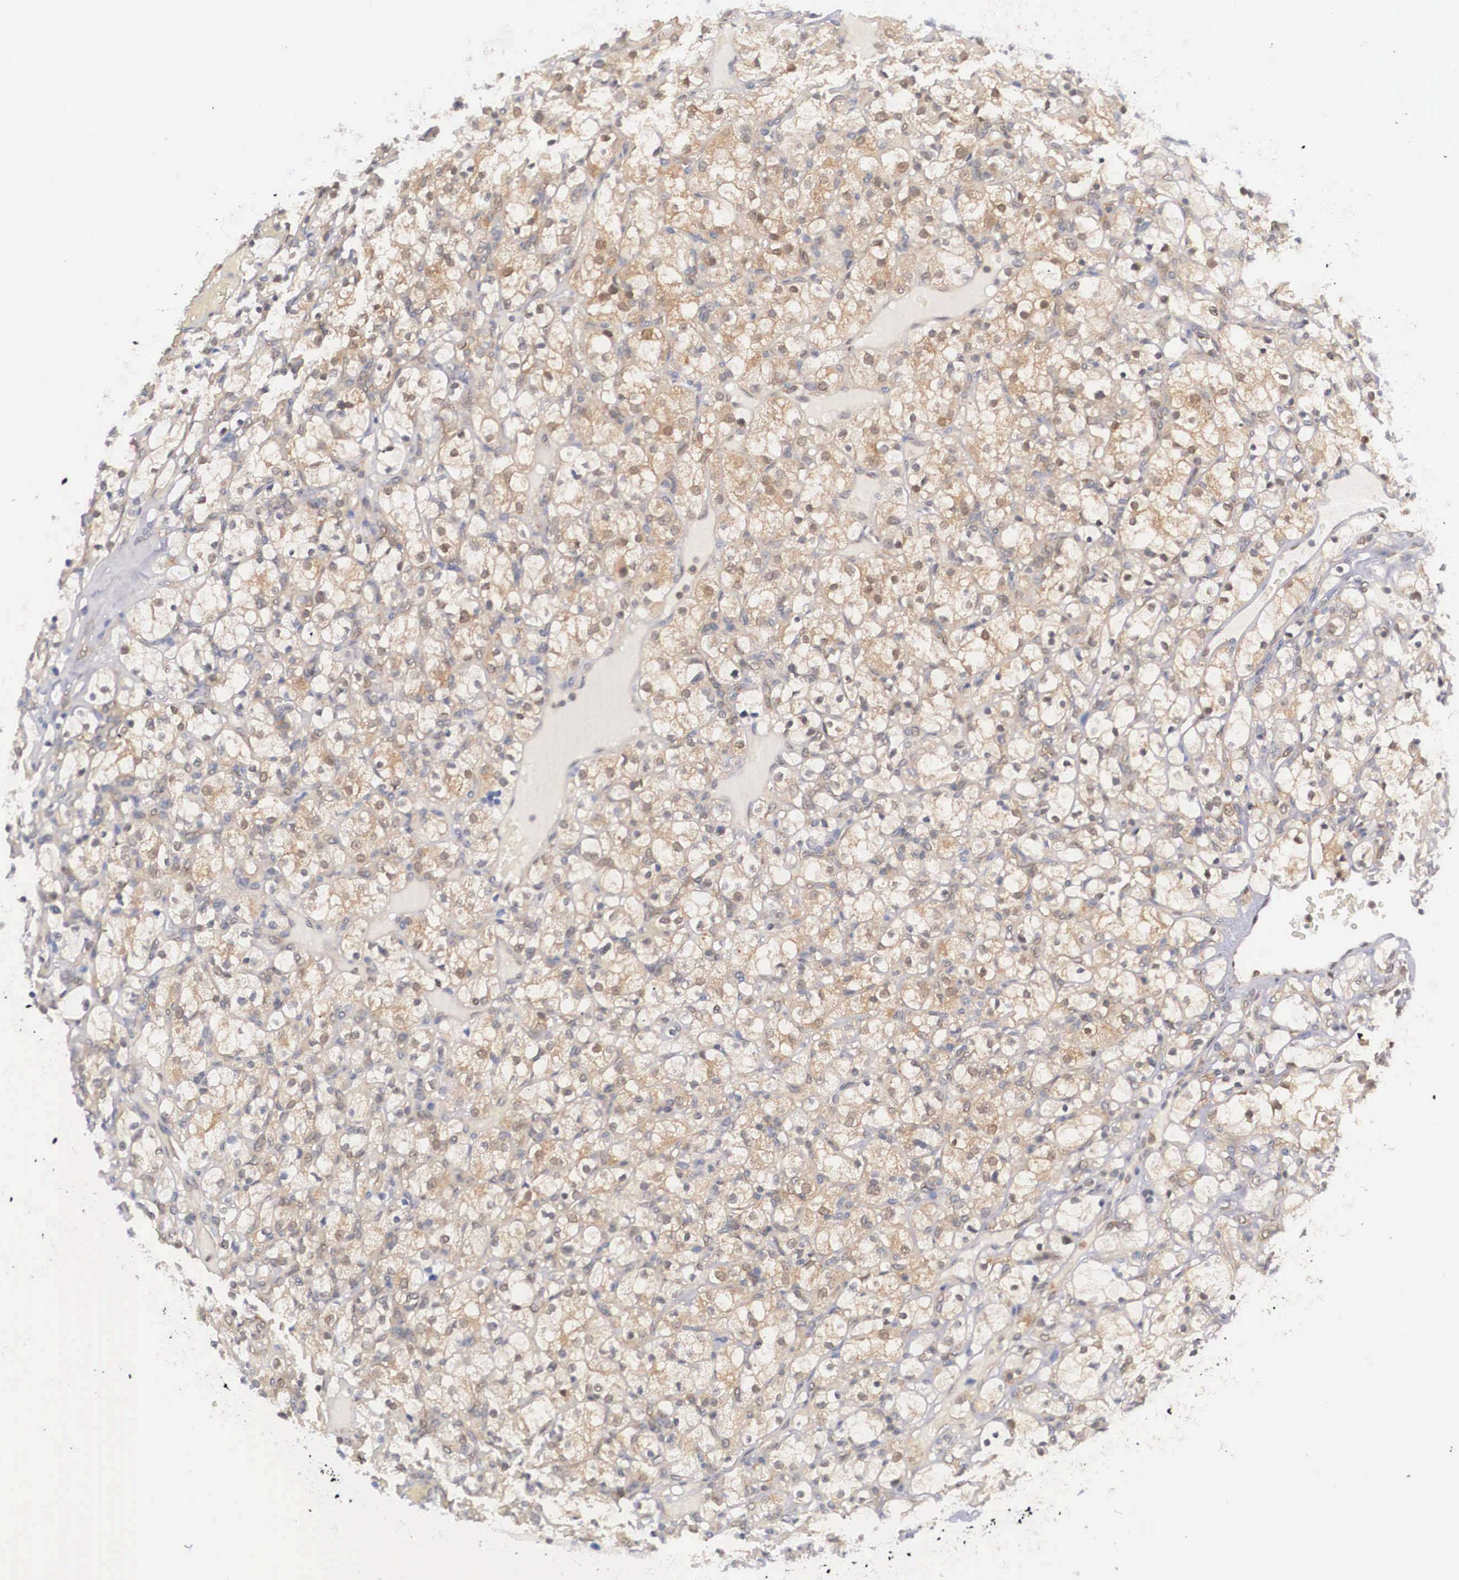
{"staining": {"intensity": "moderate", "quantity": "25%-75%", "location": "cytoplasmic/membranous"}, "tissue": "renal cancer", "cell_type": "Tumor cells", "image_type": "cancer", "snomed": [{"axis": "morphology", "description": "Adenocarcinoma, NOS"}, {"axis": "topography", "description": "Kidney"}], "caption": "Immunohistochemistry (IHC) (DAB) staining of renal adenocarcinoma reveals moderate cytoplasmic/membranous protein staining in about 25%-75% of tumor cells. The staining was performed using DAB, with brown indicating positive protein expression. Nuclei are stained blue with hematoxylin.", "gene": "IGBP1", "patient": {"sex": "female", "age": 83}}